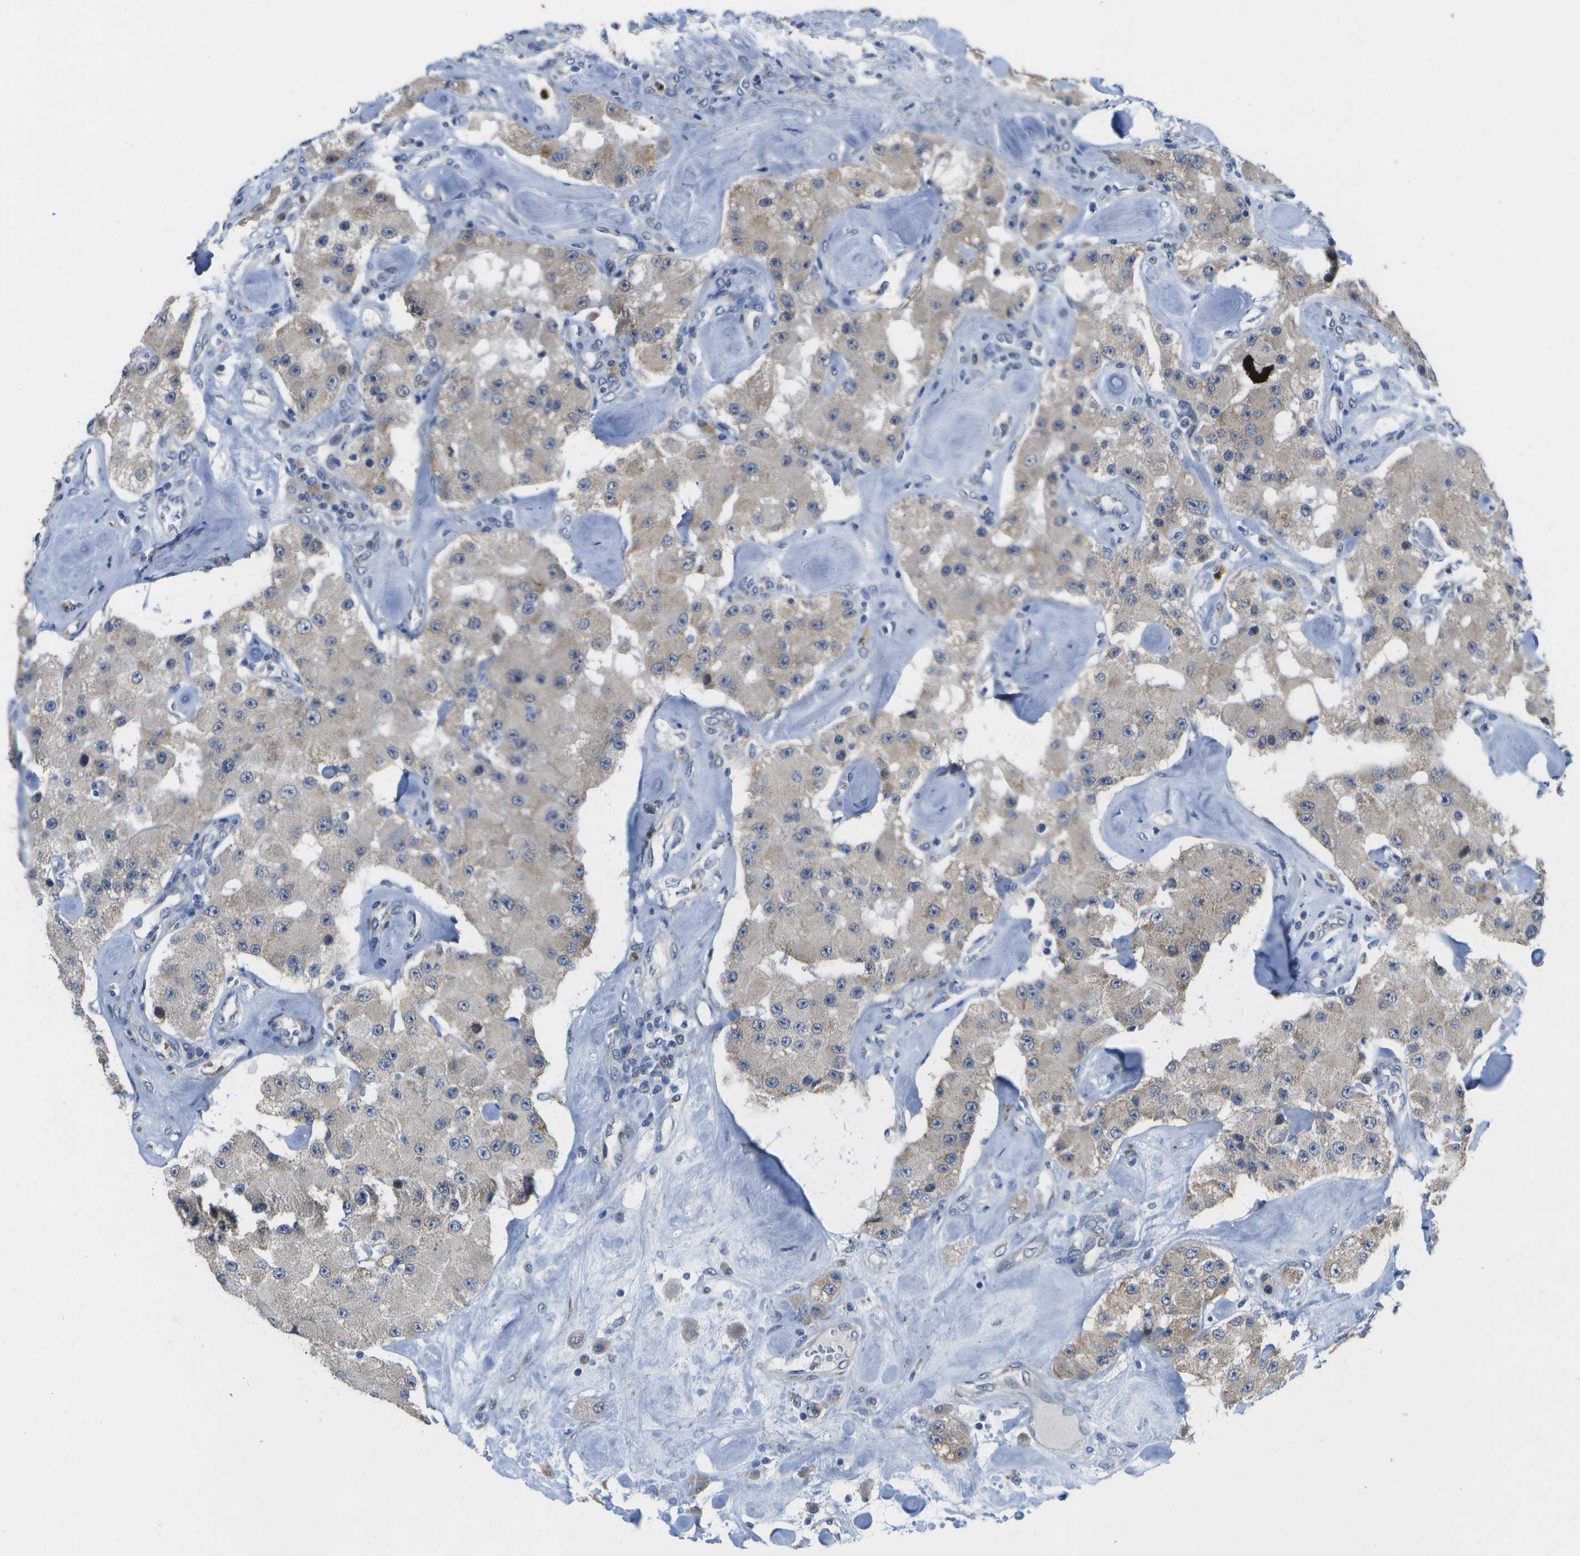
{"staining": {"intensity": "weak", "quantity": ">75%", "location": "cytoplasmic/membranous"}, "tissue": "carcinoid", "cell_type": "Tumor cells", "image_type": "cancer", "snomed": [{"axis": "morphology", "description": "Carcinoid, malignant, NOS"}, {"axis": "topography", "description": "Pancreas"}], "caption": "Malignant carcinoid stained for a protein shows weak cytoplasmic/membranous positivity in tumor cells.", "gene": "DSE", "patient": {"sex": "male", "age": 41}}